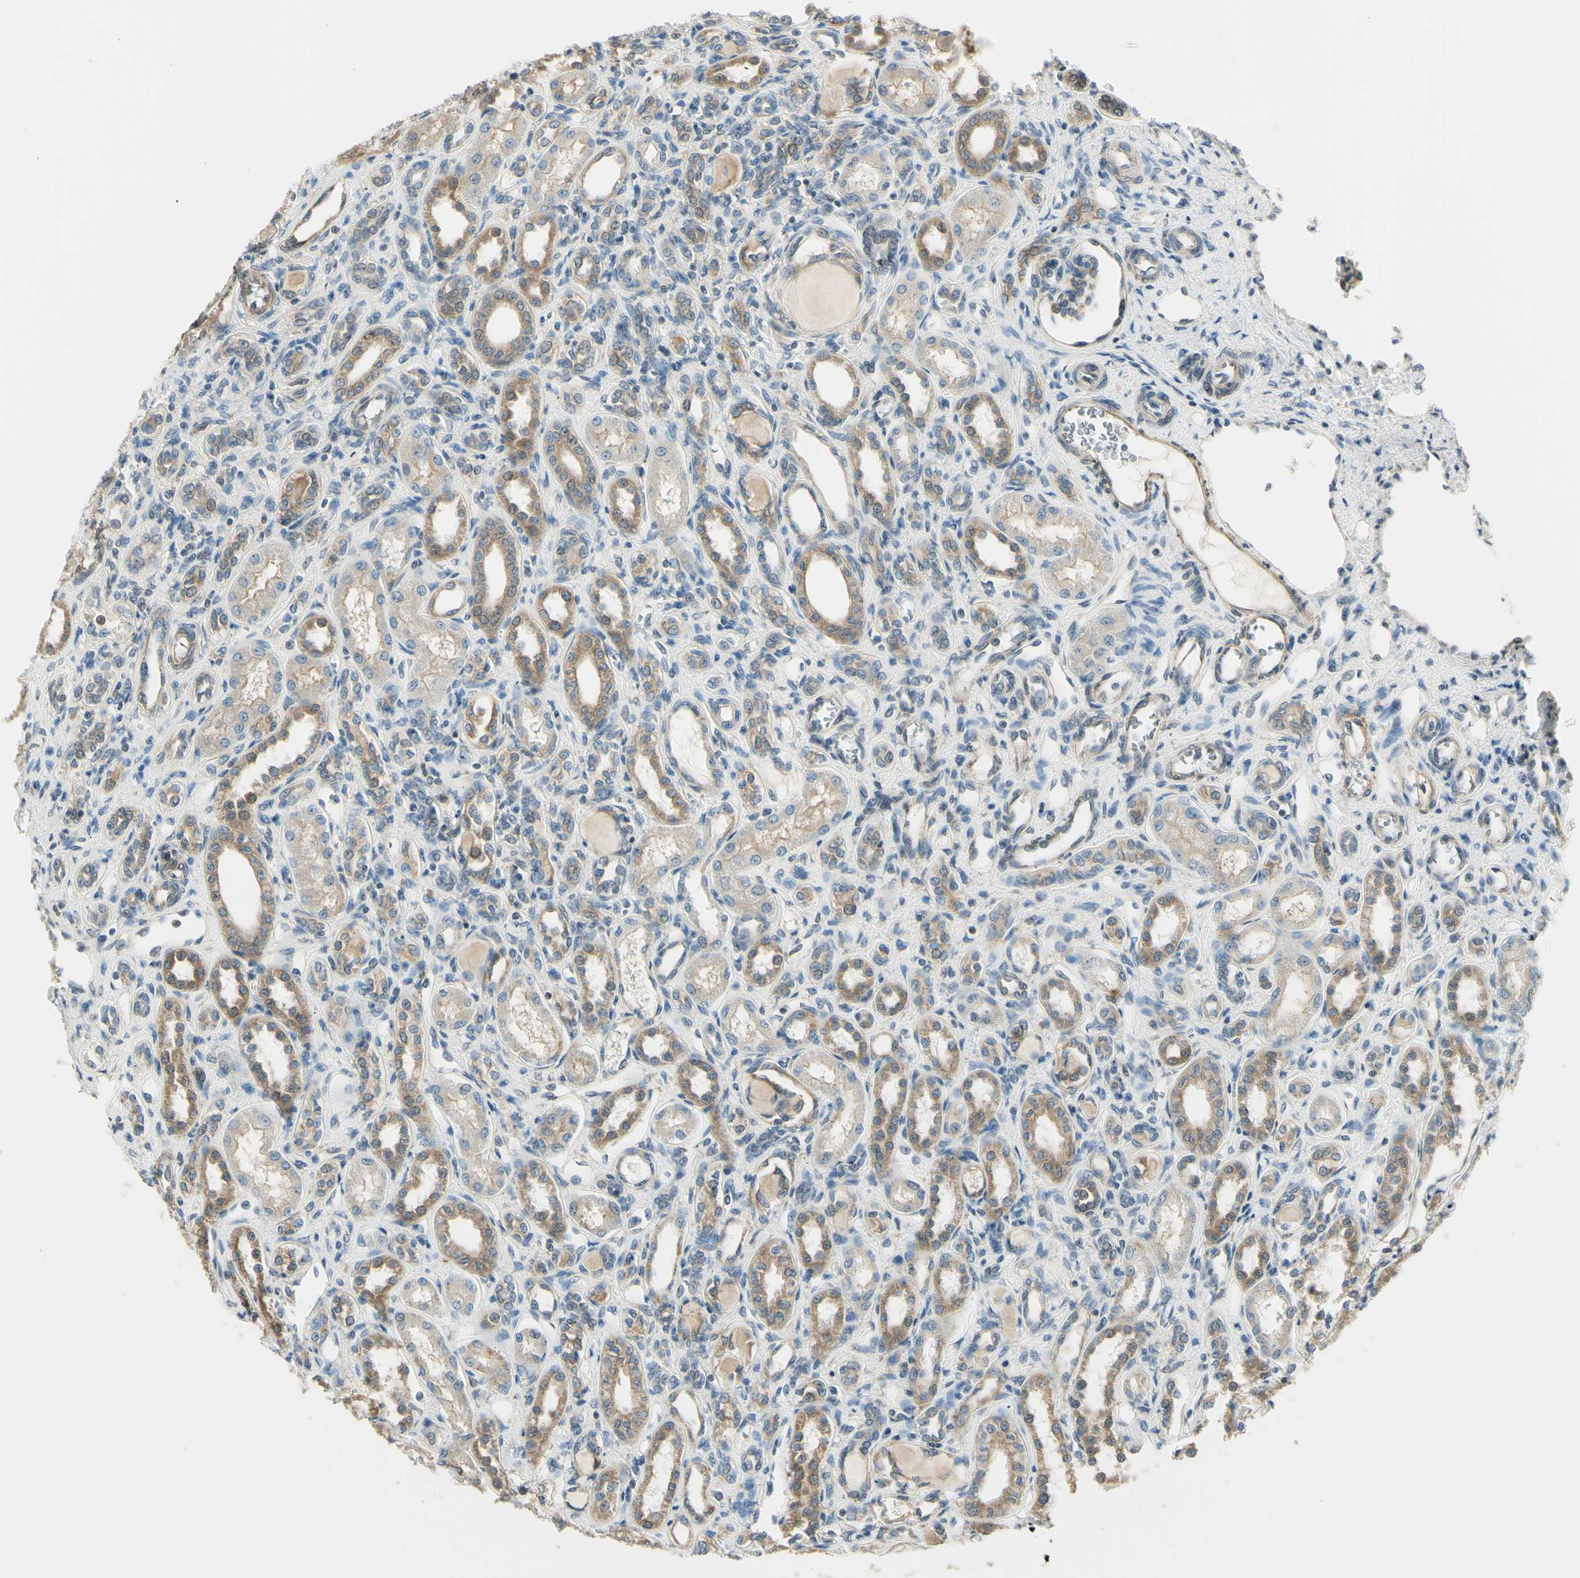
{"staining": {"intensity": "weak", "quantity": "25%-75%", "location": "cytoplasmic/membranous"}, "tissue": "kidney", "cell_type": "Cells in glomeruli", "image_type": "normal", "snomed": [{"axis": "morphology", "description": "Normal tissue, NOS"}, {"axis": "topography", "description": "Kidney"}], "caption": "Immunohistochemical staining of unremarkable human kidney reveals low levels of weak cytoplasmic/membranous expression in about 25%-75% of cells in glomeruli.", "gene": "IGDCC4", "patient": {"sex": "male", "age": 7}}